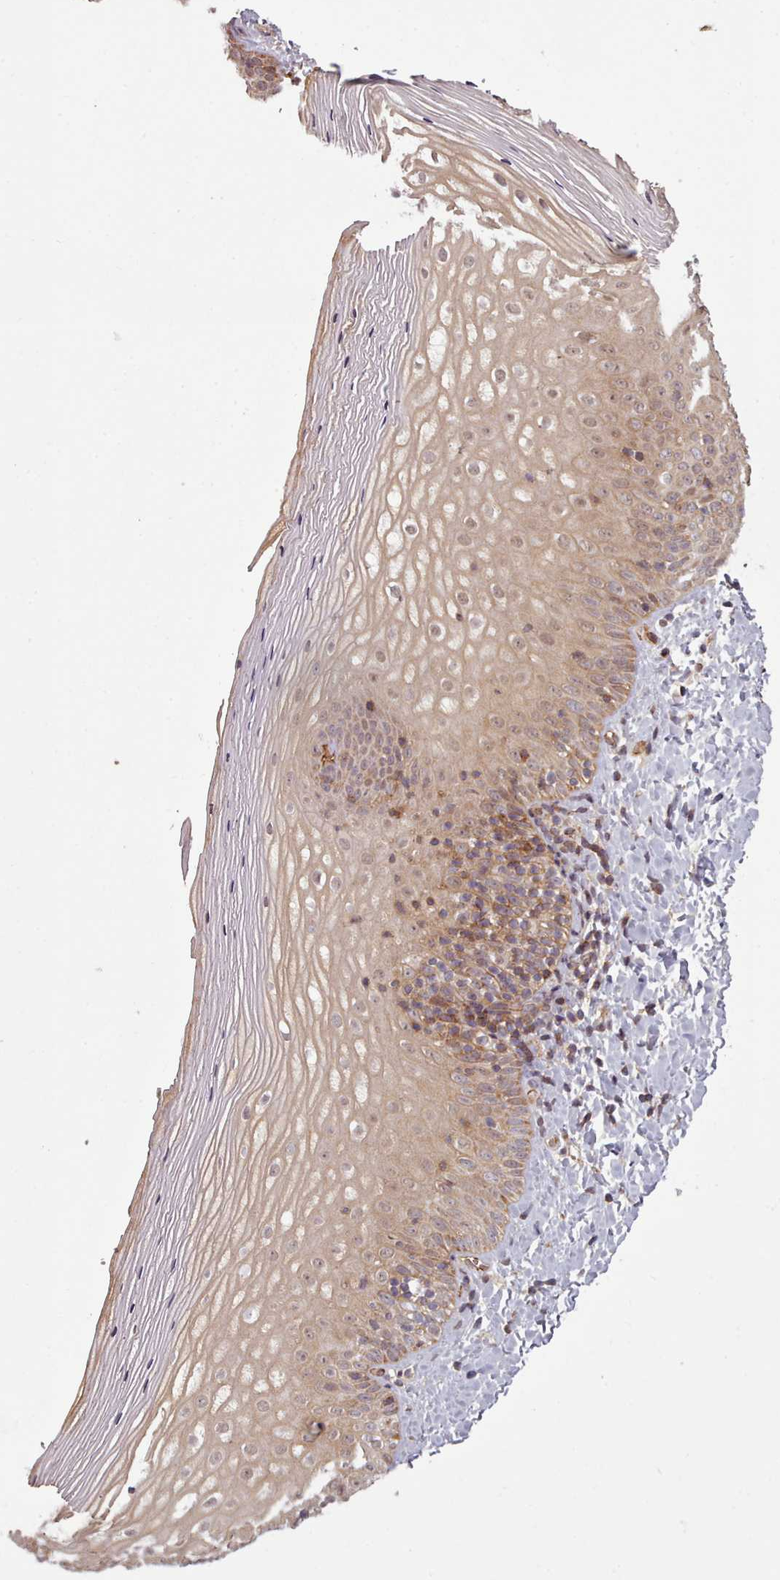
{"staining": {"intensity": "moderate", "quantity": "25%-75%", "location": "cytoplasmic/membranous,nuclear"}, "tissue": "vagina", "cell_type": "Squamous epithelial cells", "image_type": "normal", "snomed": [{"axis": "morphology", "description": "Normal tissue, NOS"}, {"axis": "topography", "description": "Vagina"}], "caption": "The histopathology image exhibits immunohistochemical staining of unremarkable vagina. There is moderate cytoplasmic/membranous,nuclear expression is present in approximately 25%-75% of squamous epithelial cells.", "gene": "ZMYM4", "patient": {"sex": "female", "age": 65}}